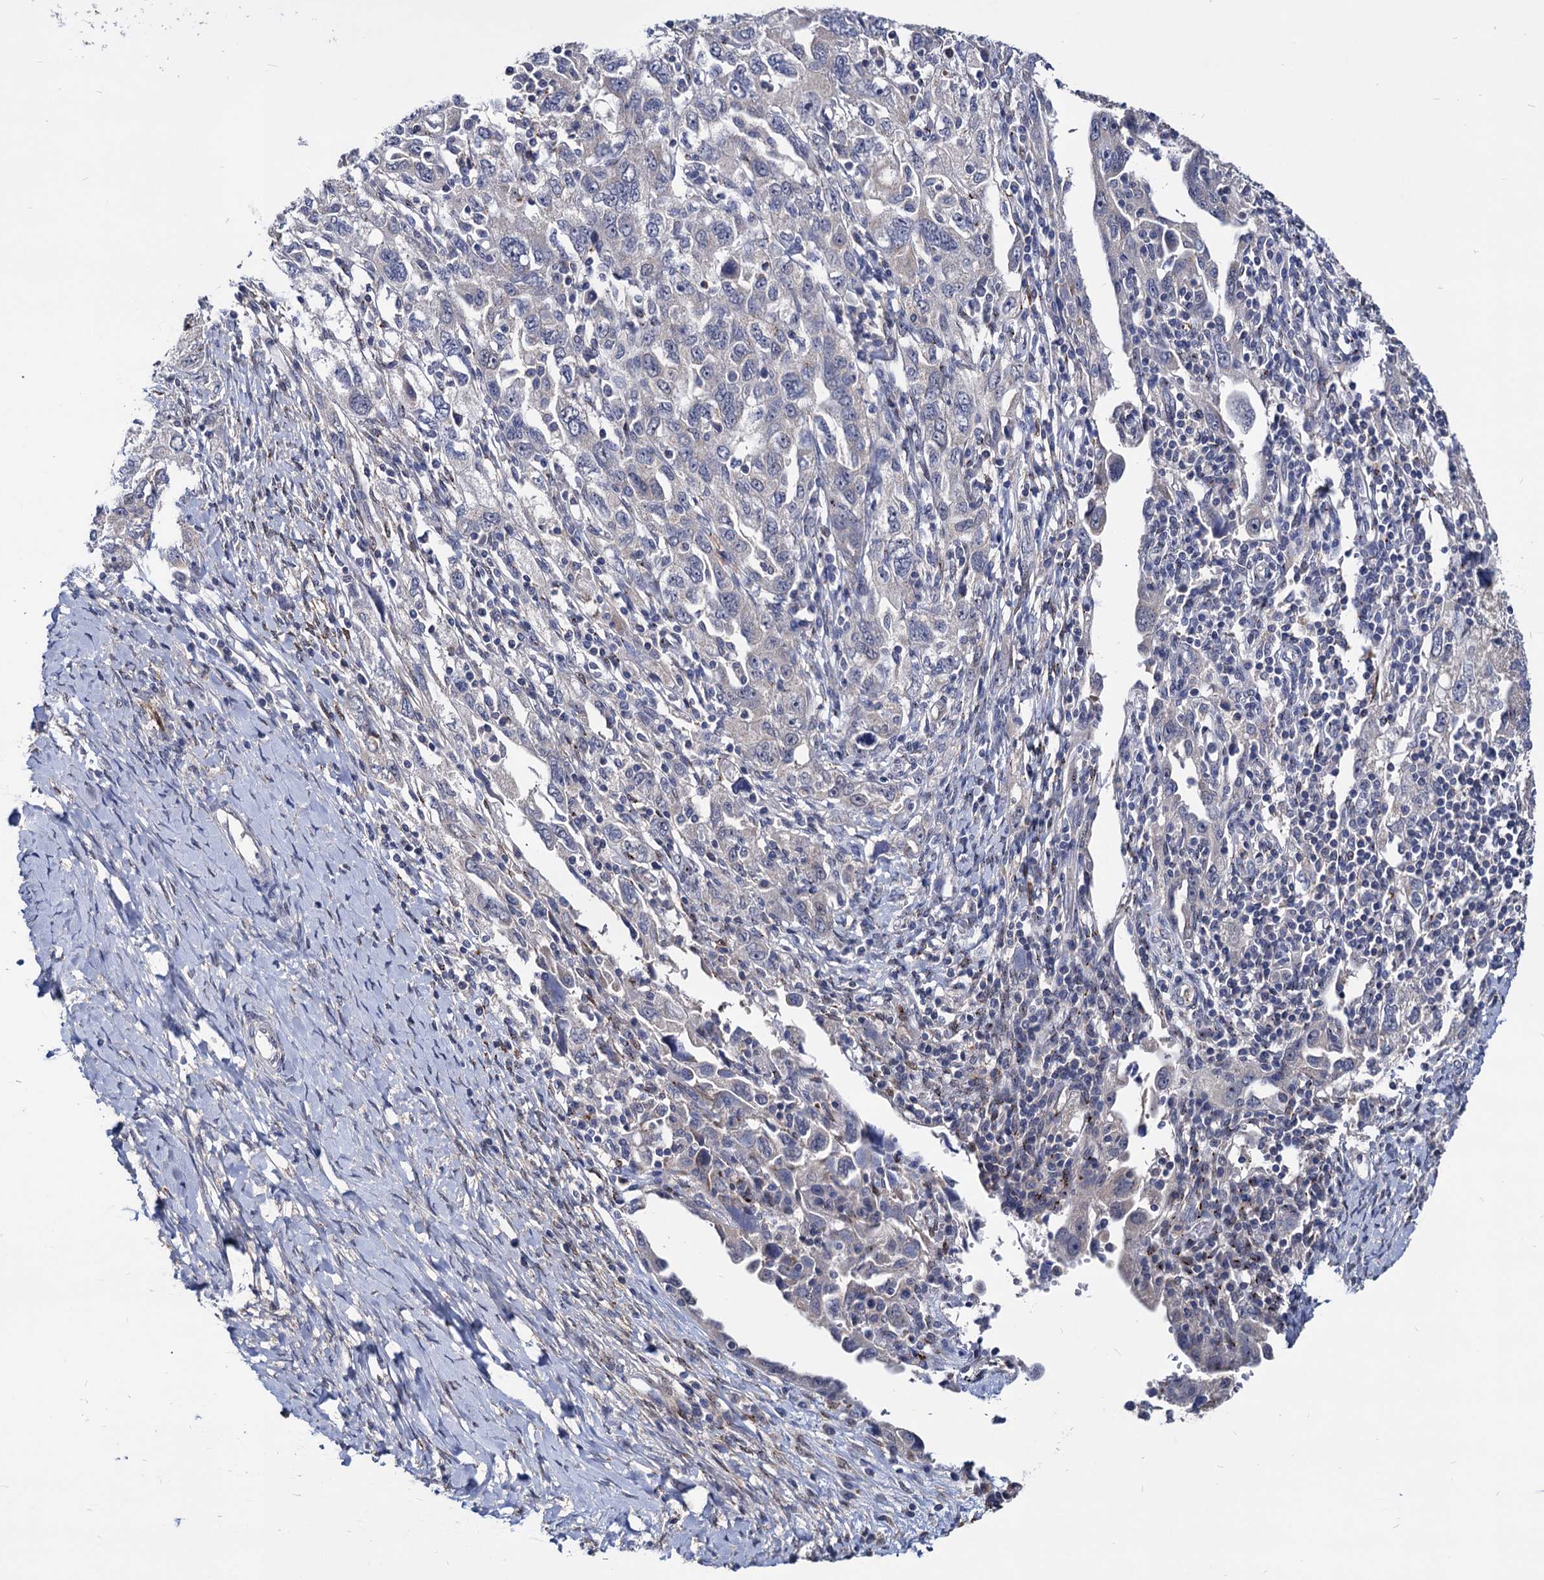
{"staining": {"intensity": "negative", "quantity": "none", "location": "none"}, "tissue": "ovarian cancer", "cell_type": "Tumor cells", "image_type": "cancer", "snomed": [{"axis": "morphology", "description": "Carcinoma, NOS"}, {"axis": "morphology", "description": "Cystadenocarcinoma, serous, NOS"}, {"axis": "topography", "description": "Ovary"}], "caption": "Immunohistochemical staining of human ovarian carcinoma reveals no significant positivity in tumor cells.", "gene": "ESD", "patient": {"sex": "female", "age": 69}}